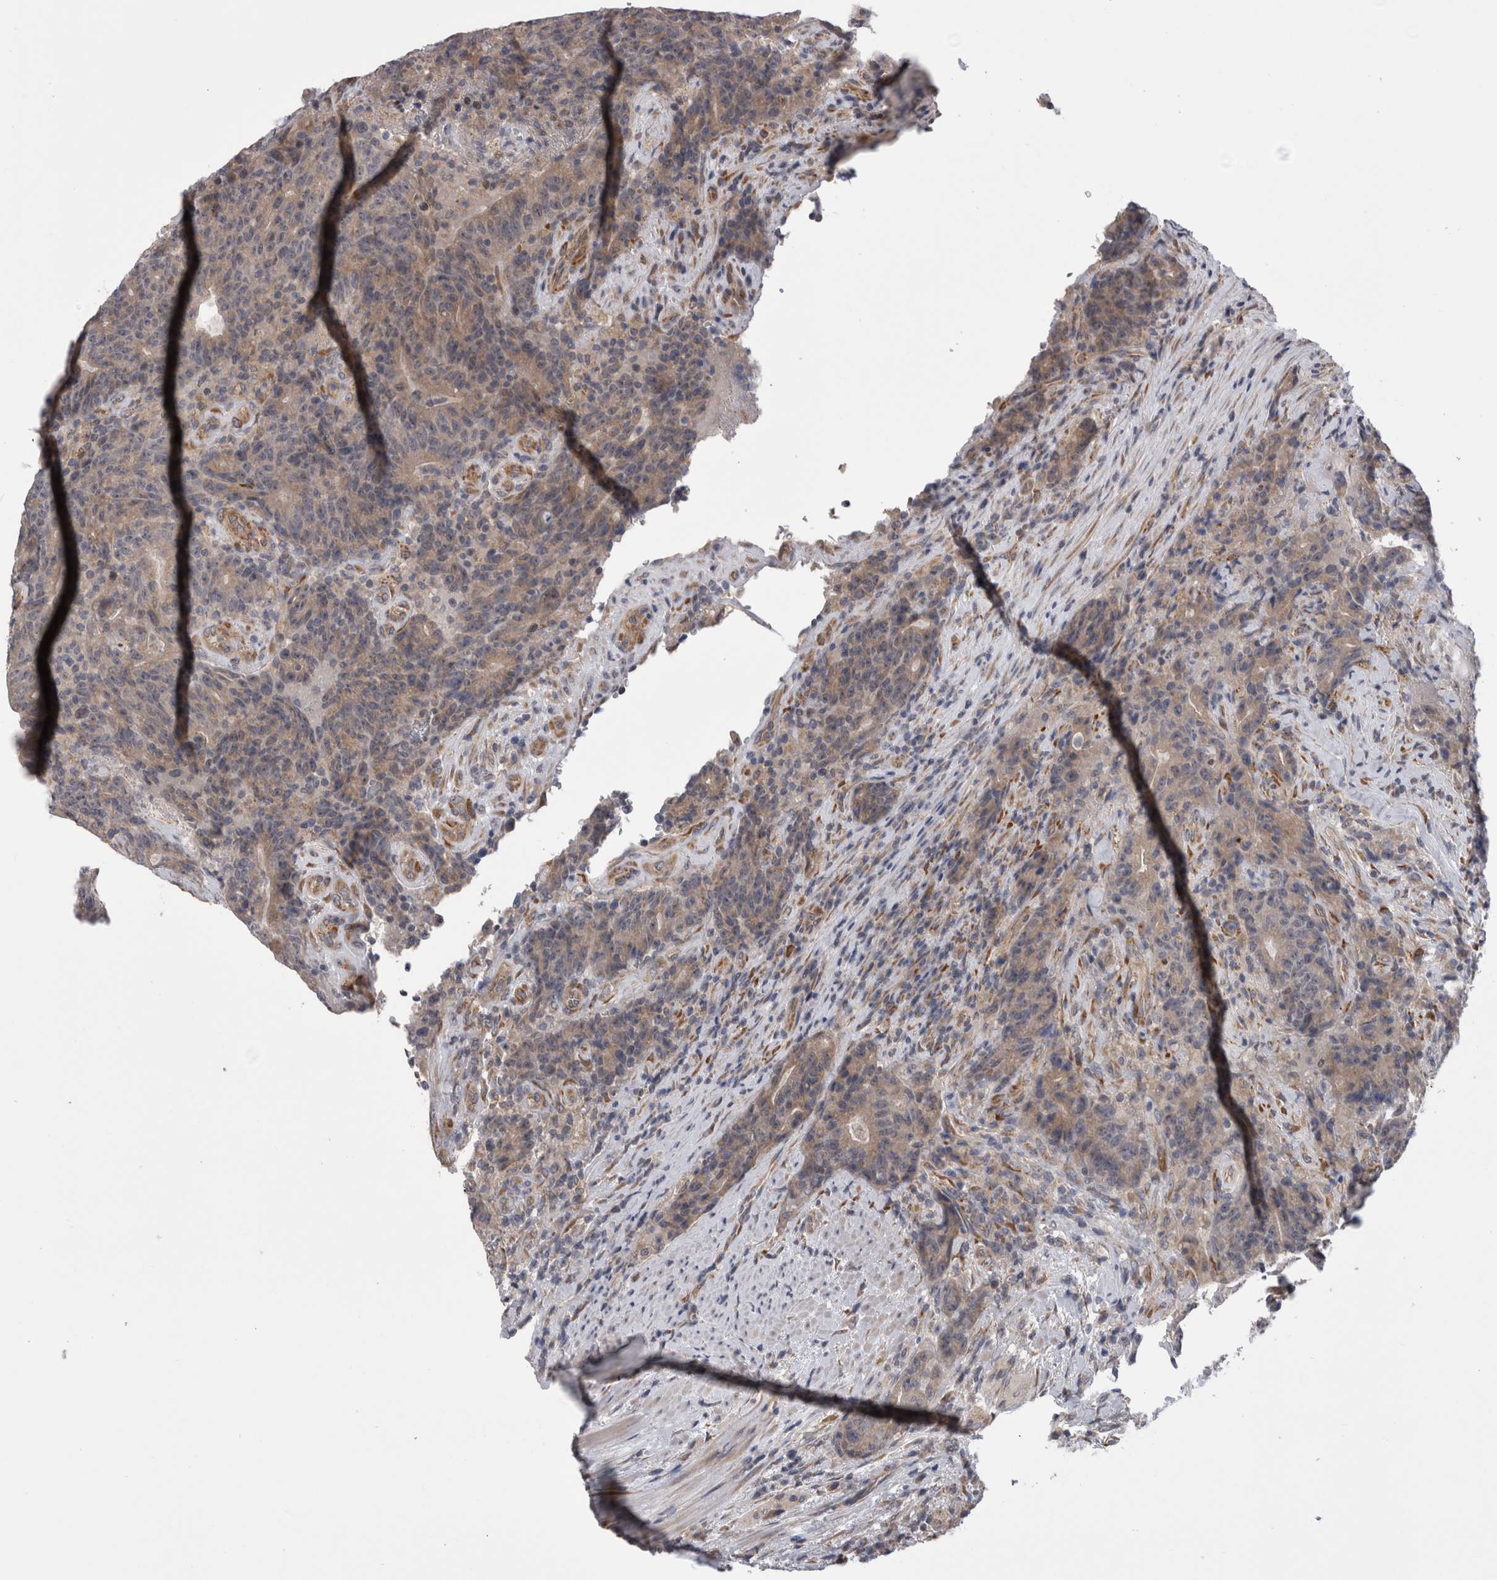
{"staining": {"intensity": "weak", "quantity": "25%-75%", "location": "cytoplasmic/membranous"}, "tissue": "colorectal cancer", "cell_type": "Tumor cells", "image_type": "cancer", "snomed": [{"axis": "morphology", "description": "Normal tissue, NOS"}, {"axis": "morphology", "description": "Adenocarcinoma, NOS"}, {"axis": "topography", "description": "Colon"}], "caption": "Weak cytoplasmic/membranous protein staining is appreciated in approximately 25%-75% of tumor cells in colorectal cancer.", "gene": "ARHGAP29", "patient": {"sex": "female", "age": 75}}